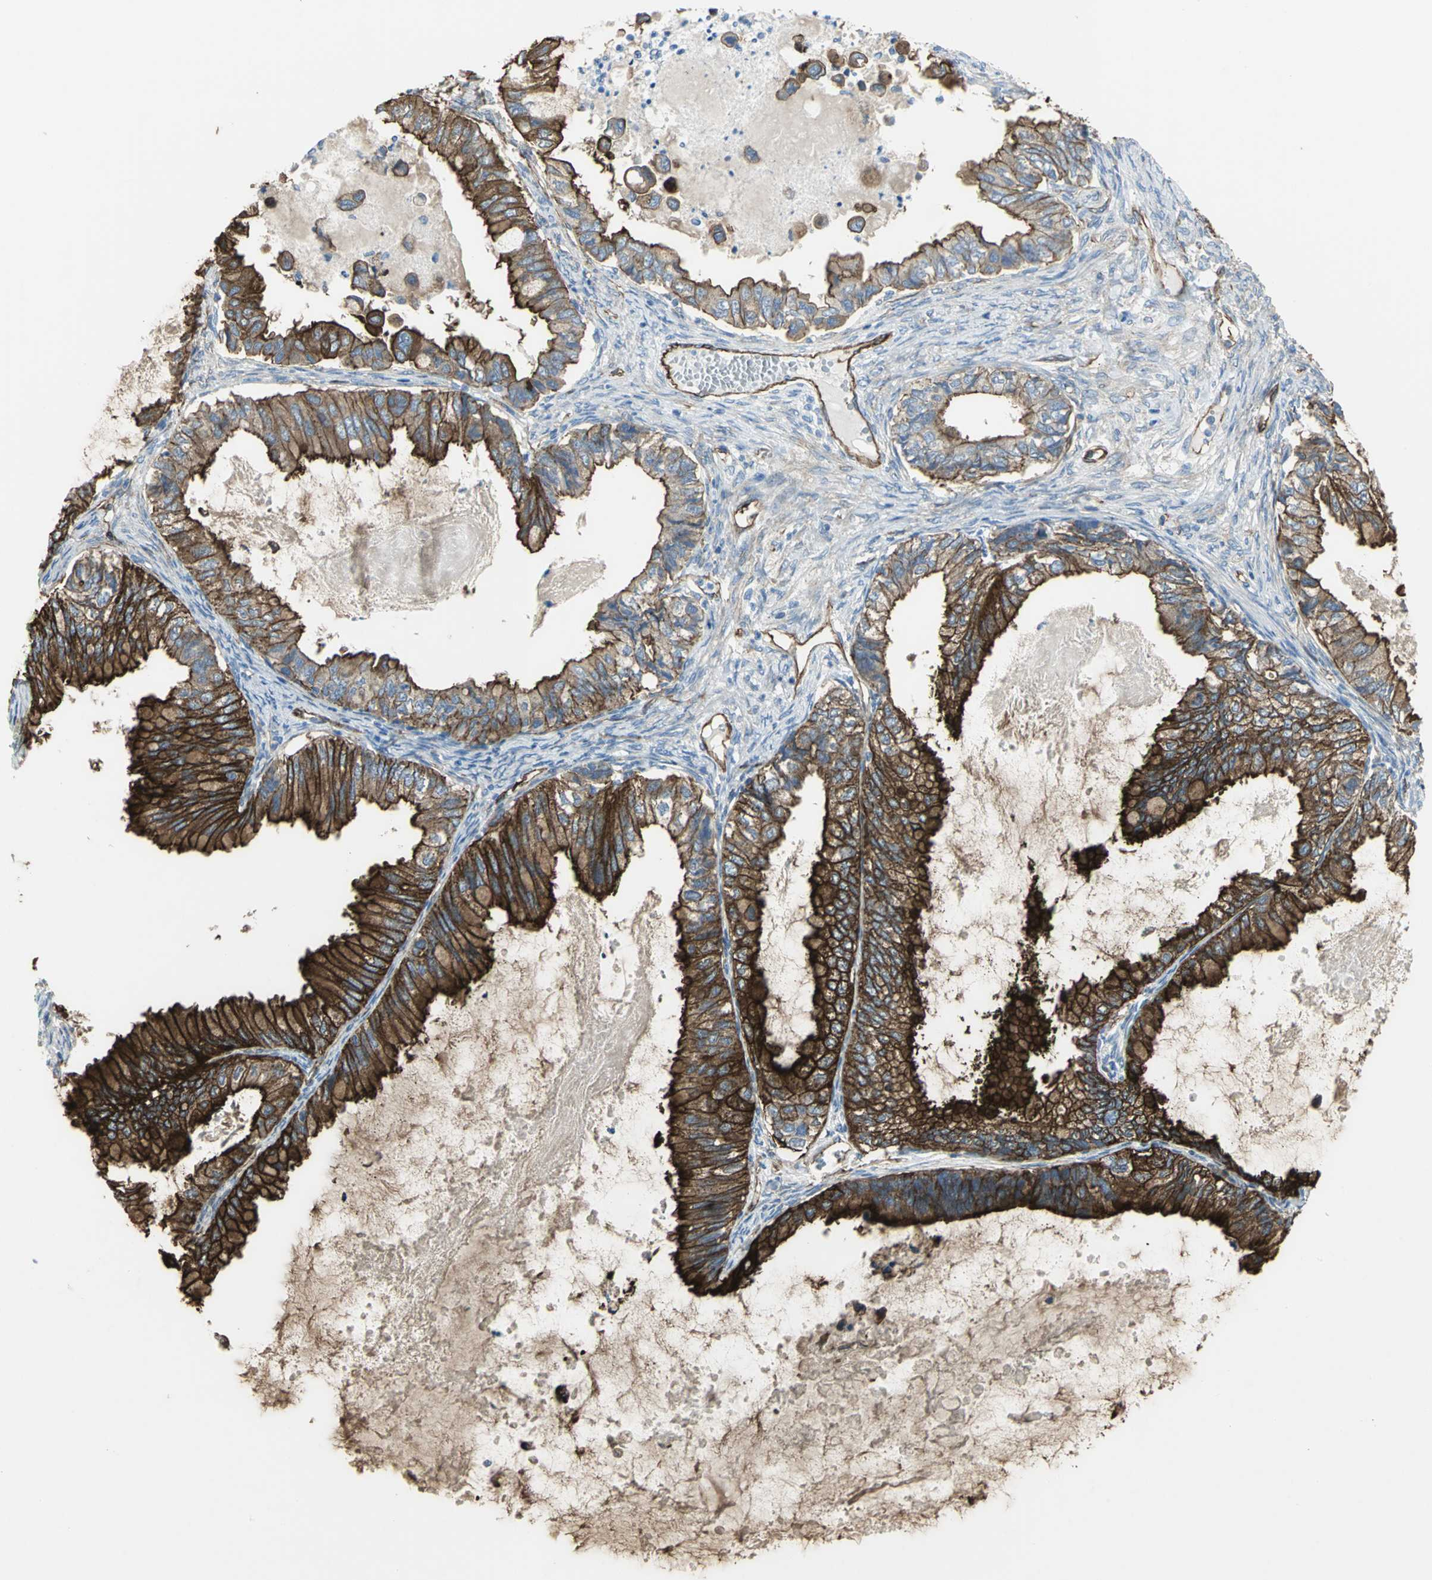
{"staining": {"intensity": "strong", "quantity": ">75%", "location": "cytoplasmic/membranous"}, "tissue": "ovarian cancer", "cell_type": "Tumor cells", "image_type": "cancer", "snomed": [{"axis": "morphology", "description": "Cystadenocarcinoma, mucinous, NOS"}, {"axis": "topography", "description": "Ovary"}], "caption": "Human ovarian cancer (mucinous cystadenocarcinoma) stained with a brown dye exhibits strong cytoplasmic/membranous positive staining in about >75% of tumor cells.", "gene": "FLNB", "patient": {"sex": "female", "age": 80}}